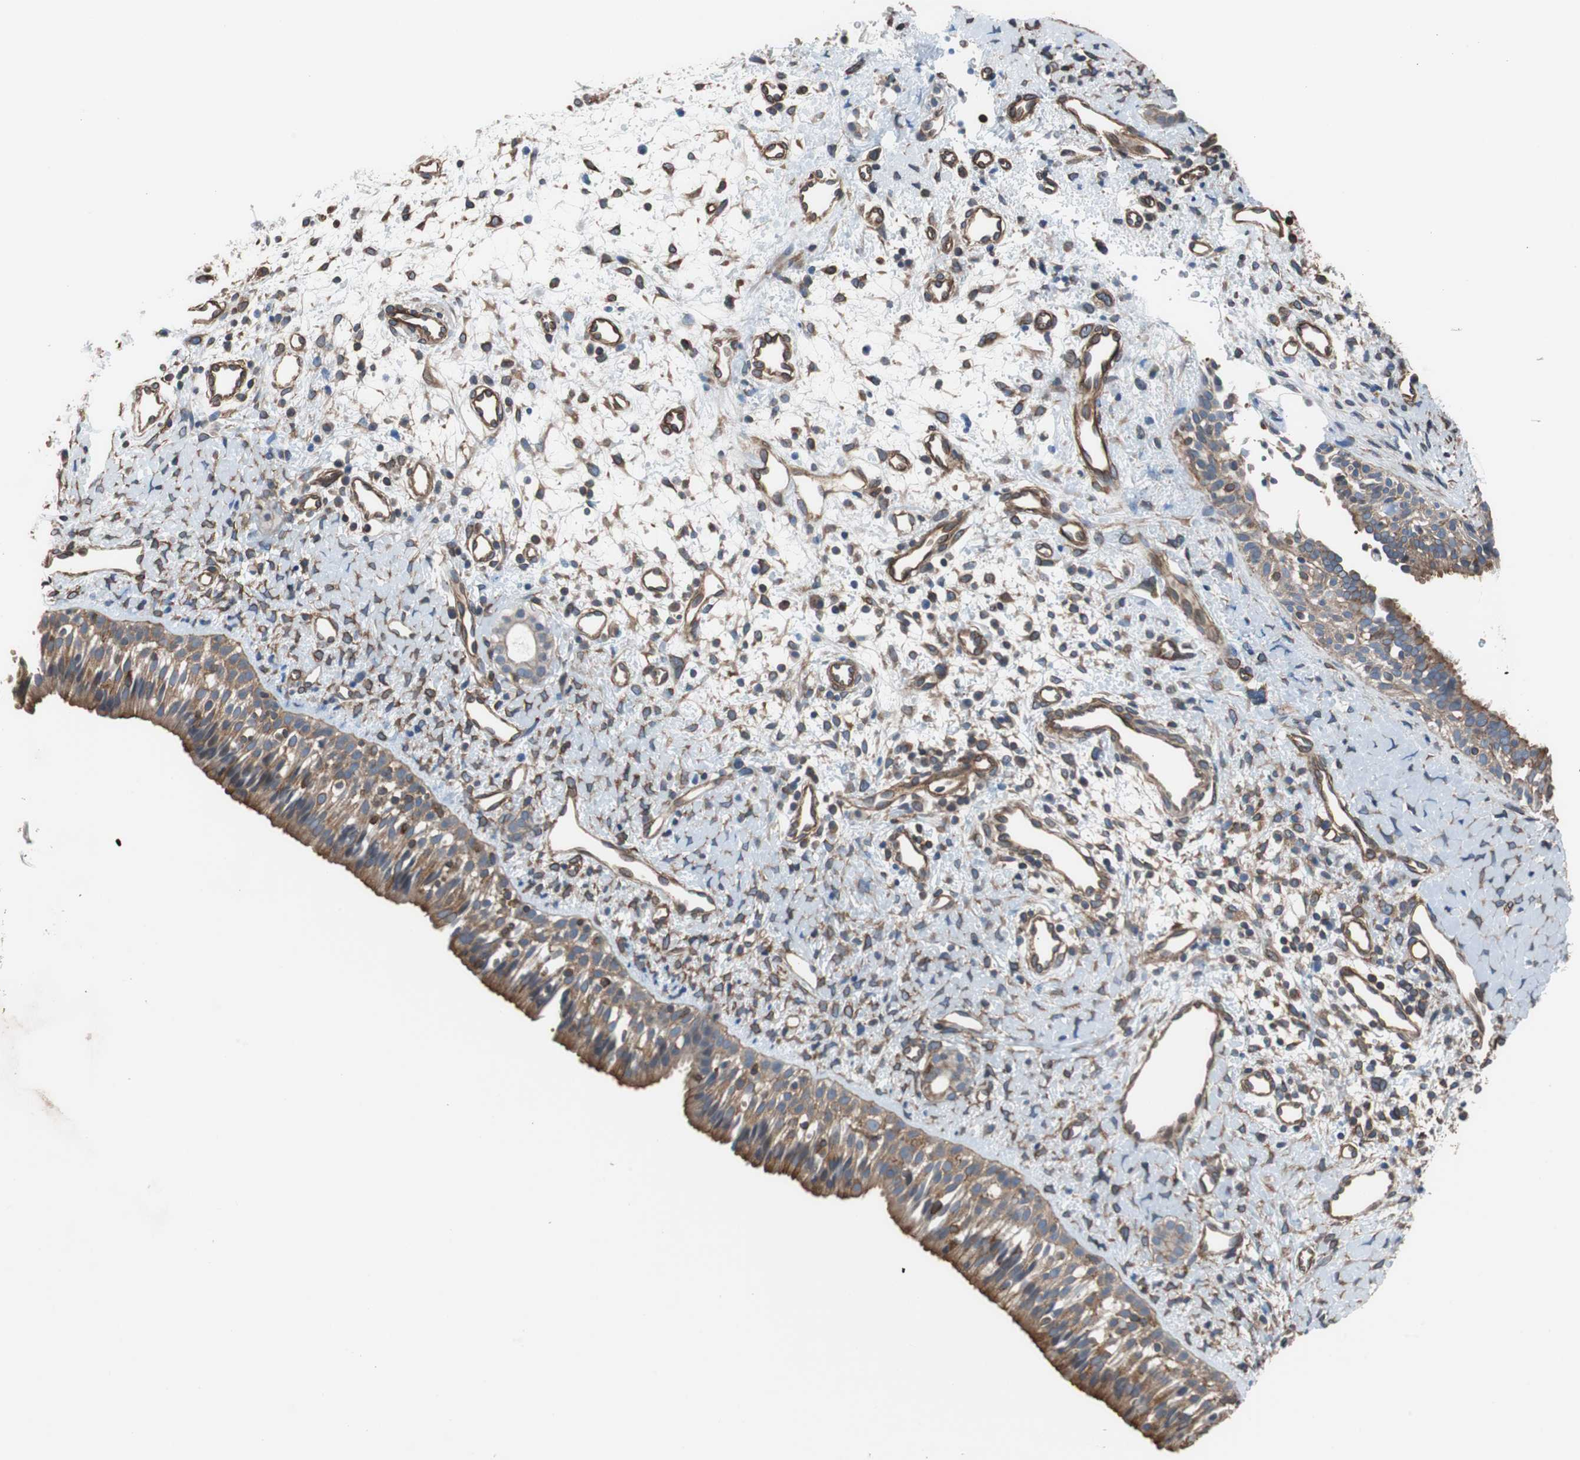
{"staining": {"intensity": "moderate", "quantity": ">75%", "location": "cytoplasmic/membranous"}, "tissue": "nasopharynx", "cell_type": "Respiratory epithelial cells", "image_type": "normal", "snomed": [{"axis": "morphology", "description": "Normal tissue, NOS"}, {"axis": "topography", "description": "Nasopharynx"}], "caption": "Immunohistochemistry (DAB (3,3'-diaminobenzidine)) staining of unremarkable nasopharynx demonstrates moderate cytoplasmic/membranous protein expression in about >75% of respiratory epithelial cells. (DAB = brown stain, brightfield microscopy at high magnification).", "gene": "KIF3B", "patient": {"sex": "male", "age": 22}}